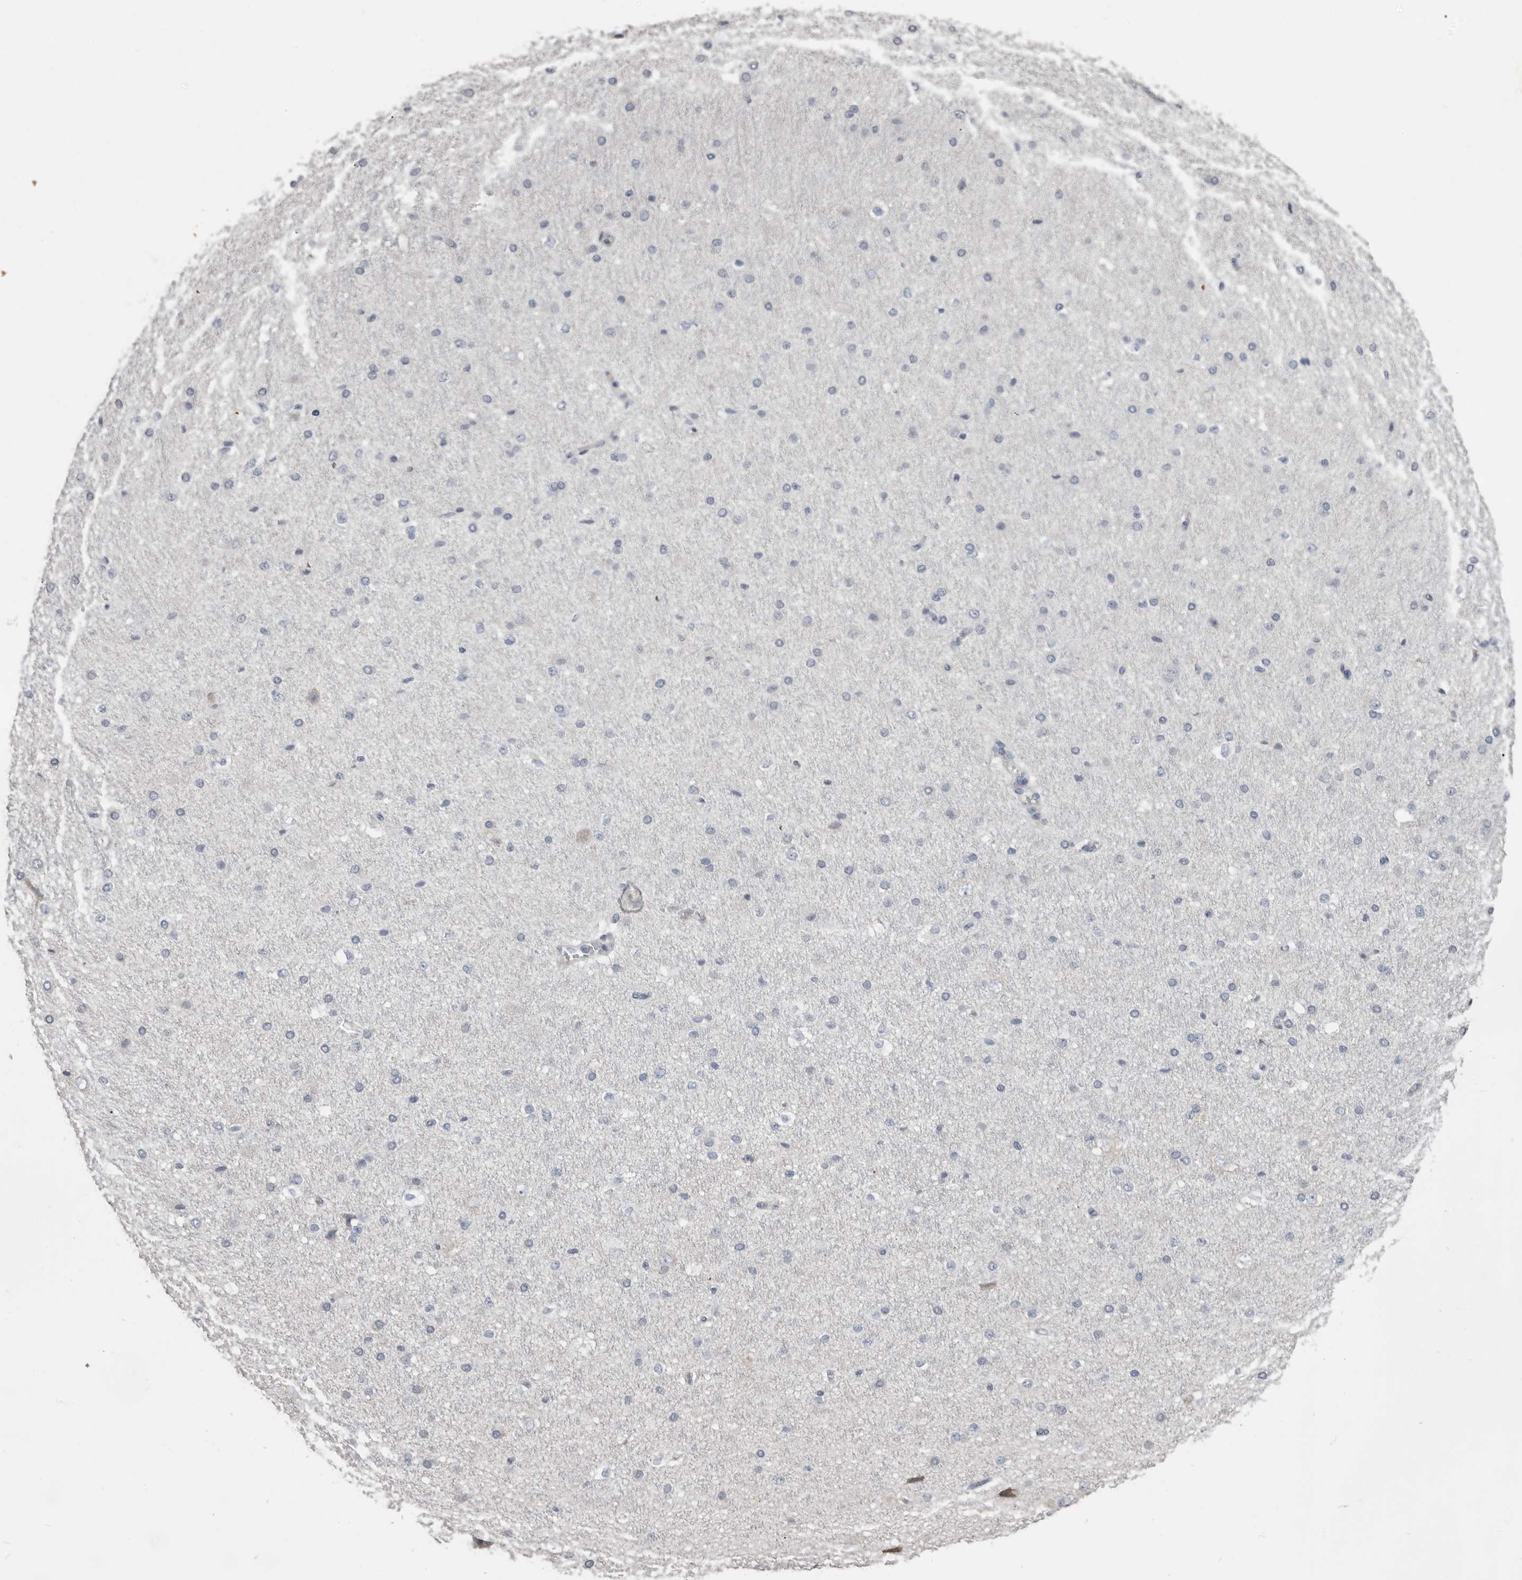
{"staining": {"intensity": "negative", "quantity": "none", "location": "none"}, "tissue": "cerebral cortex", "cell_type": "Endothelial cells", "image_type": "normal", "snomed": [{"axis": "morphology", "description": "Normal tissue, NOS"}, {"axis": "morphology", "description": "Developmental malformation"}, {"axis": "topography", "description": "Cerebral cortex"}], "caption": "Photomicrograph shows no significant protein positivity in endothelial cells of benign cerebral cortex.", "gene": "ZNF114", "patient": {"sex": "female", "age": 30}}